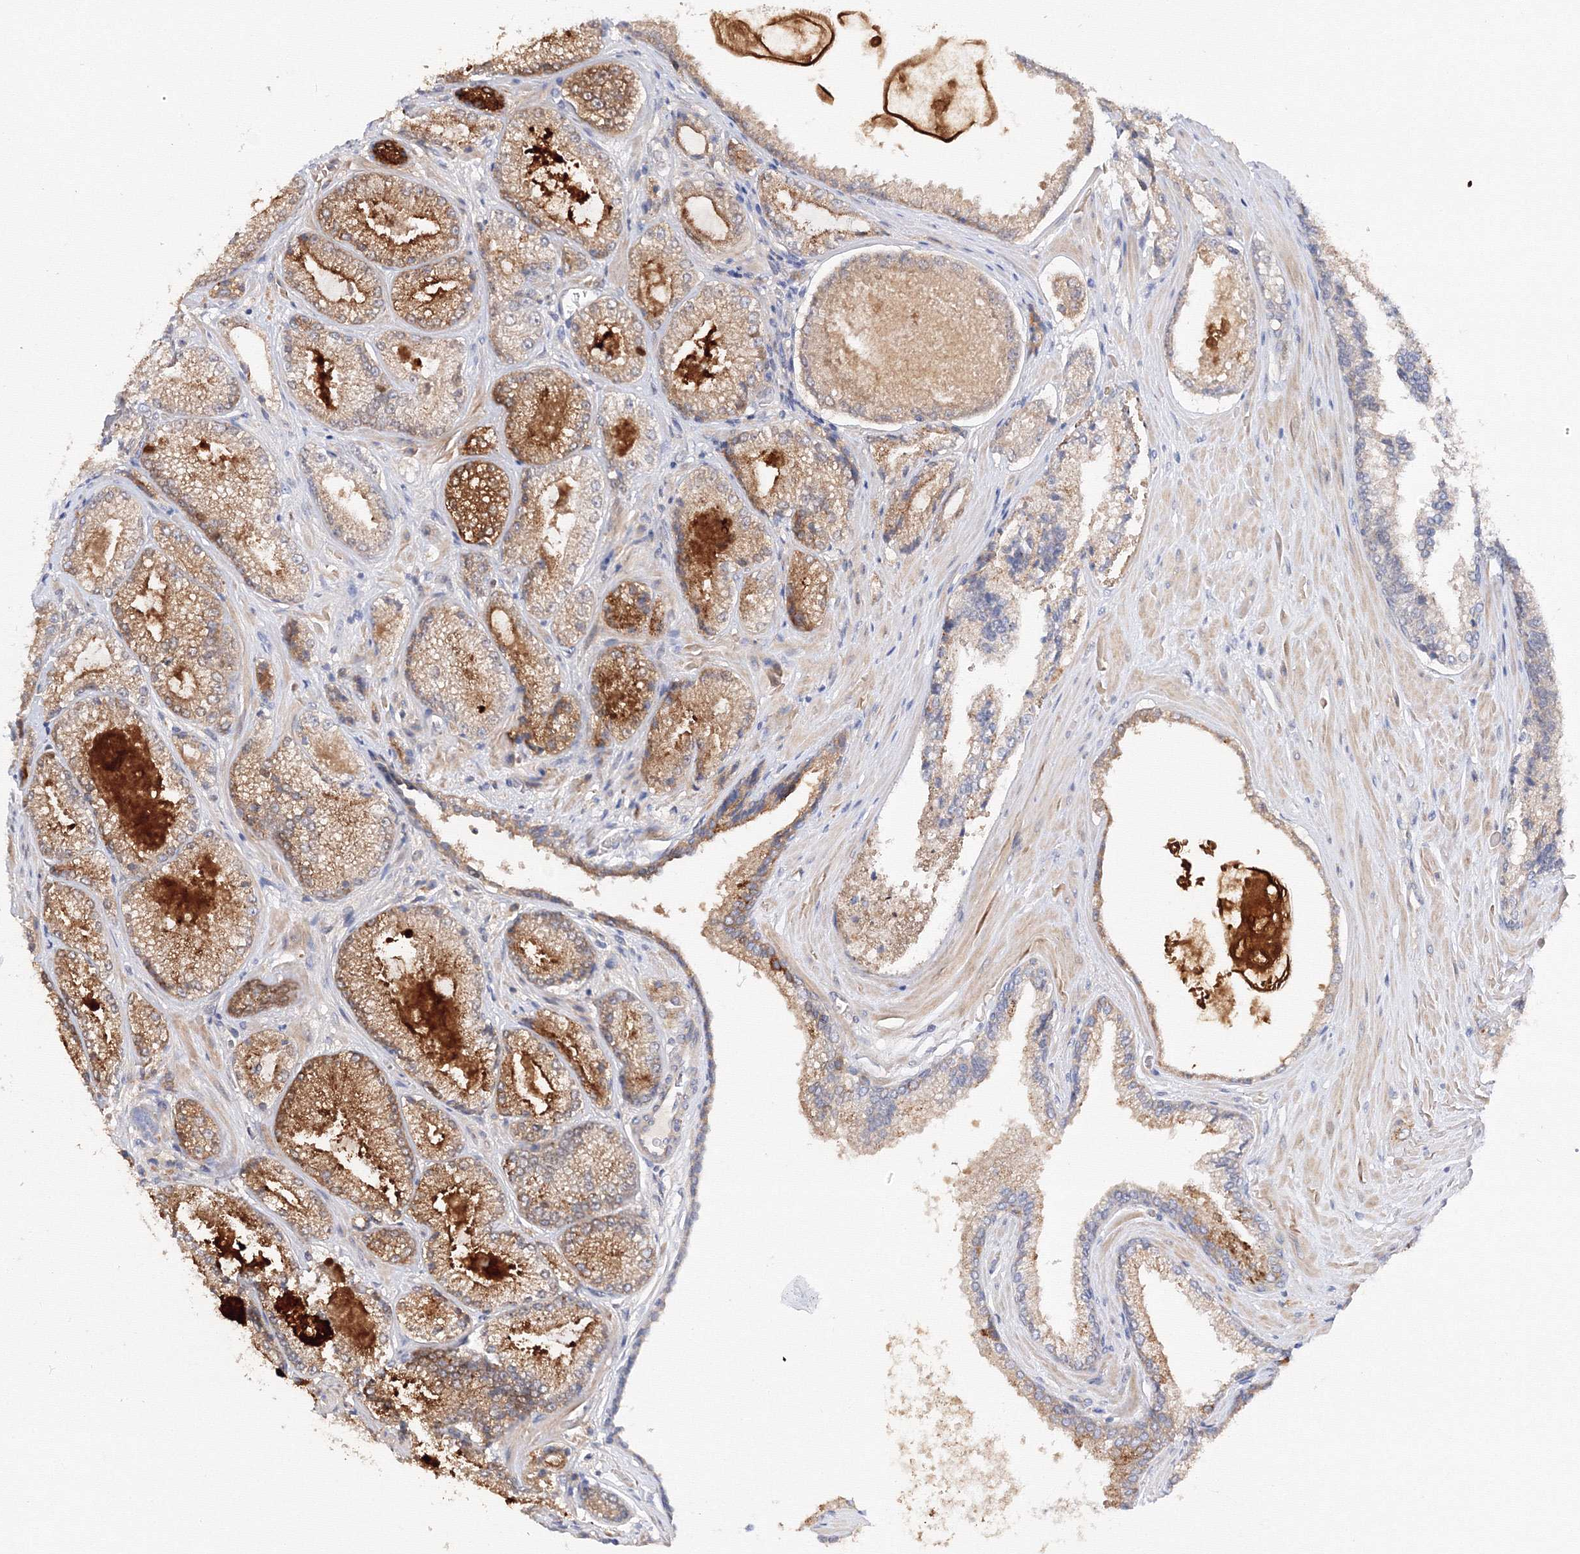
{"staining": {"intensity": "strong", "quantity": "25%-75%", "location": "cytoplasmic/membranous"}, "tissue": "prostate cancer", "cell_type": "Tumor cells", "image_type": "cancer", "snomed": [{"axis": "morphology", "description": "Adenocarcinoma, High grade"}, {"axis": "topography", "description": "Prostate"}], "caption": "Immunohistochemical staining of human high-grade adenocarcinoma (prostate) reveals strong cytoplasmic/membranous protein staining in about 25%-75% of tumor cells.", "gene": "DIS3L2", "patient": {"sex": "male", "age": 73}}